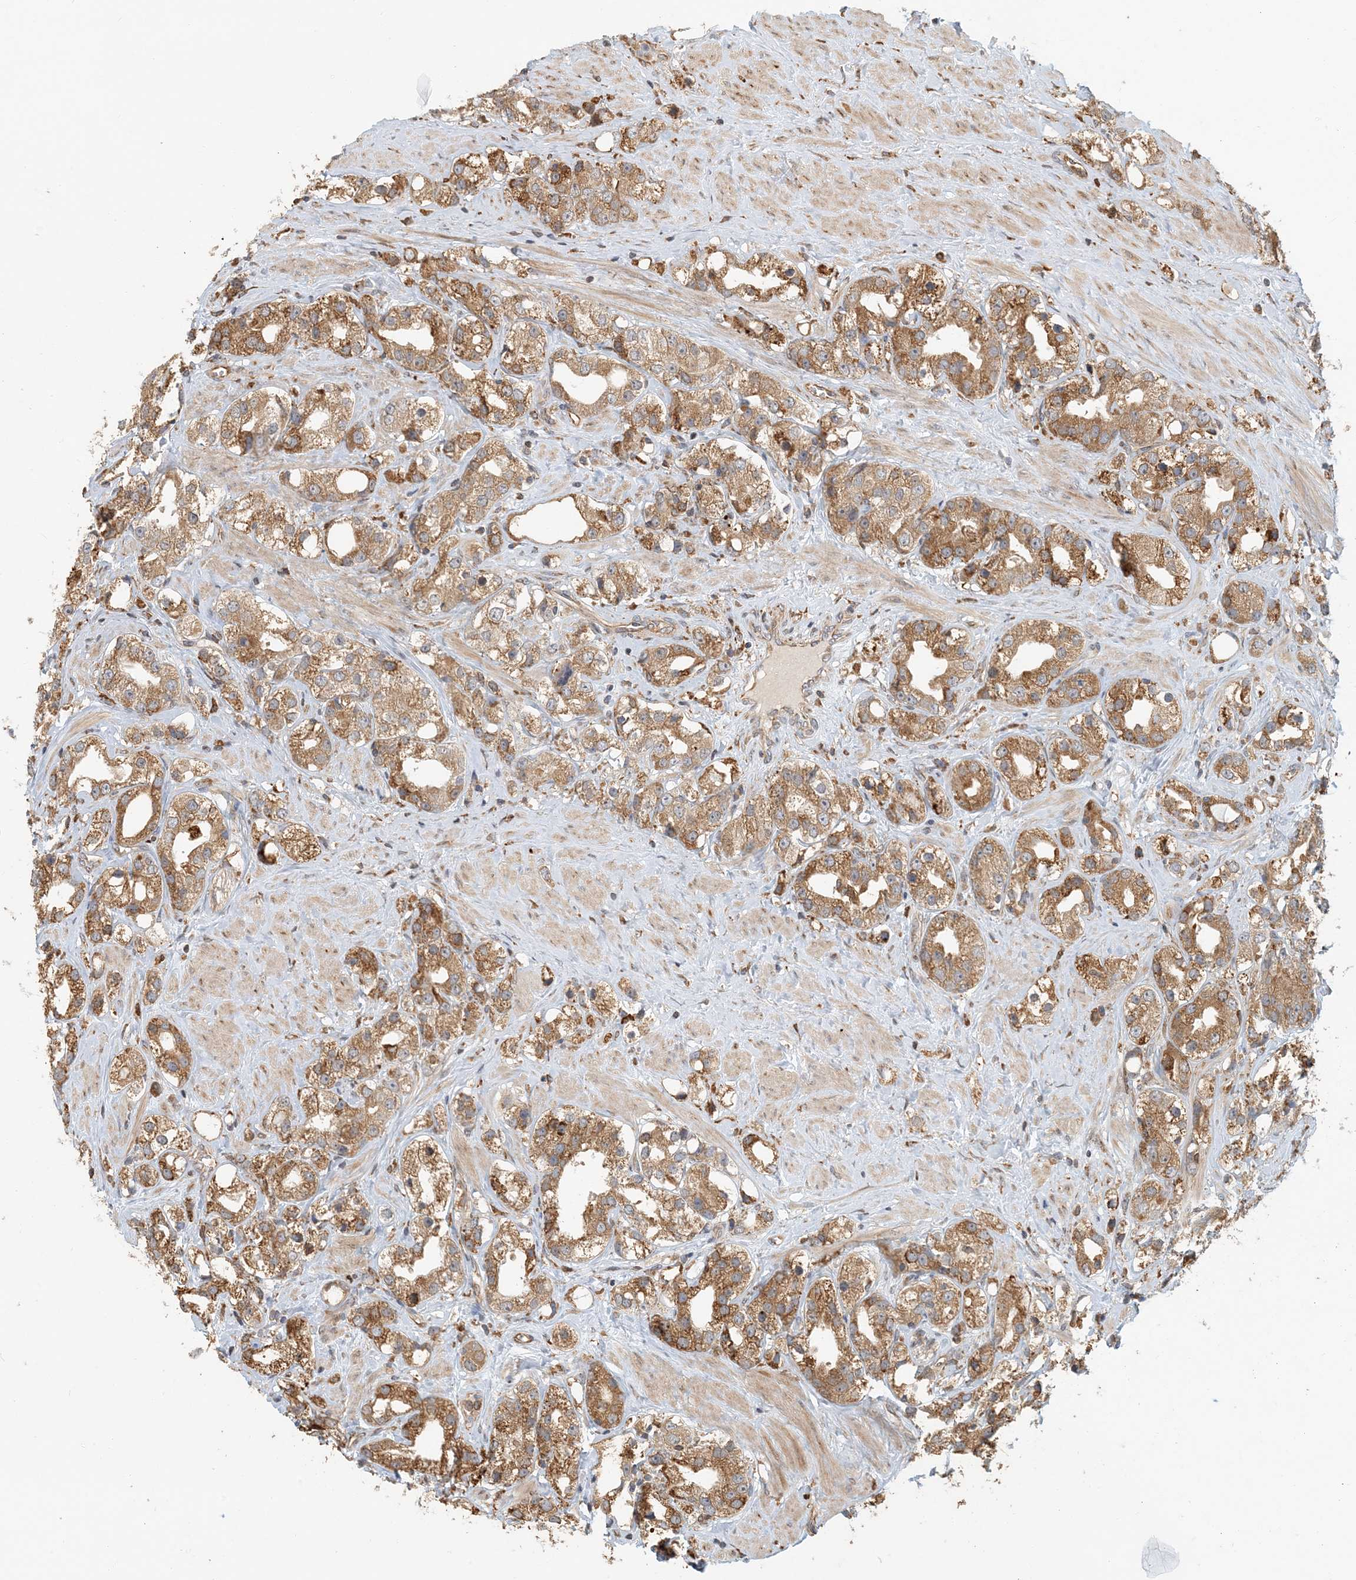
{"staining": {"intensity": "moderate", "quantity": ">75%", "location": "cytoplasmic/membranous"}, "tissue": "prostate cancer", "cell_type": "Tumor cells", "image_type": "cancer", "snomed": [{"axis": "morphology", "description": "Adenocarcinoma, NOS"}, {"axis": "topography", "description": "Prostate"}], "caption": "About >75% of tumor cells in prostate adenocarcinoma show moderate cytoplasmic/membranous protein positivity as visualized by brown immunohistochemical staining.", "gene": "HNMT", "patient": {"sex": "male", "age": 79}}